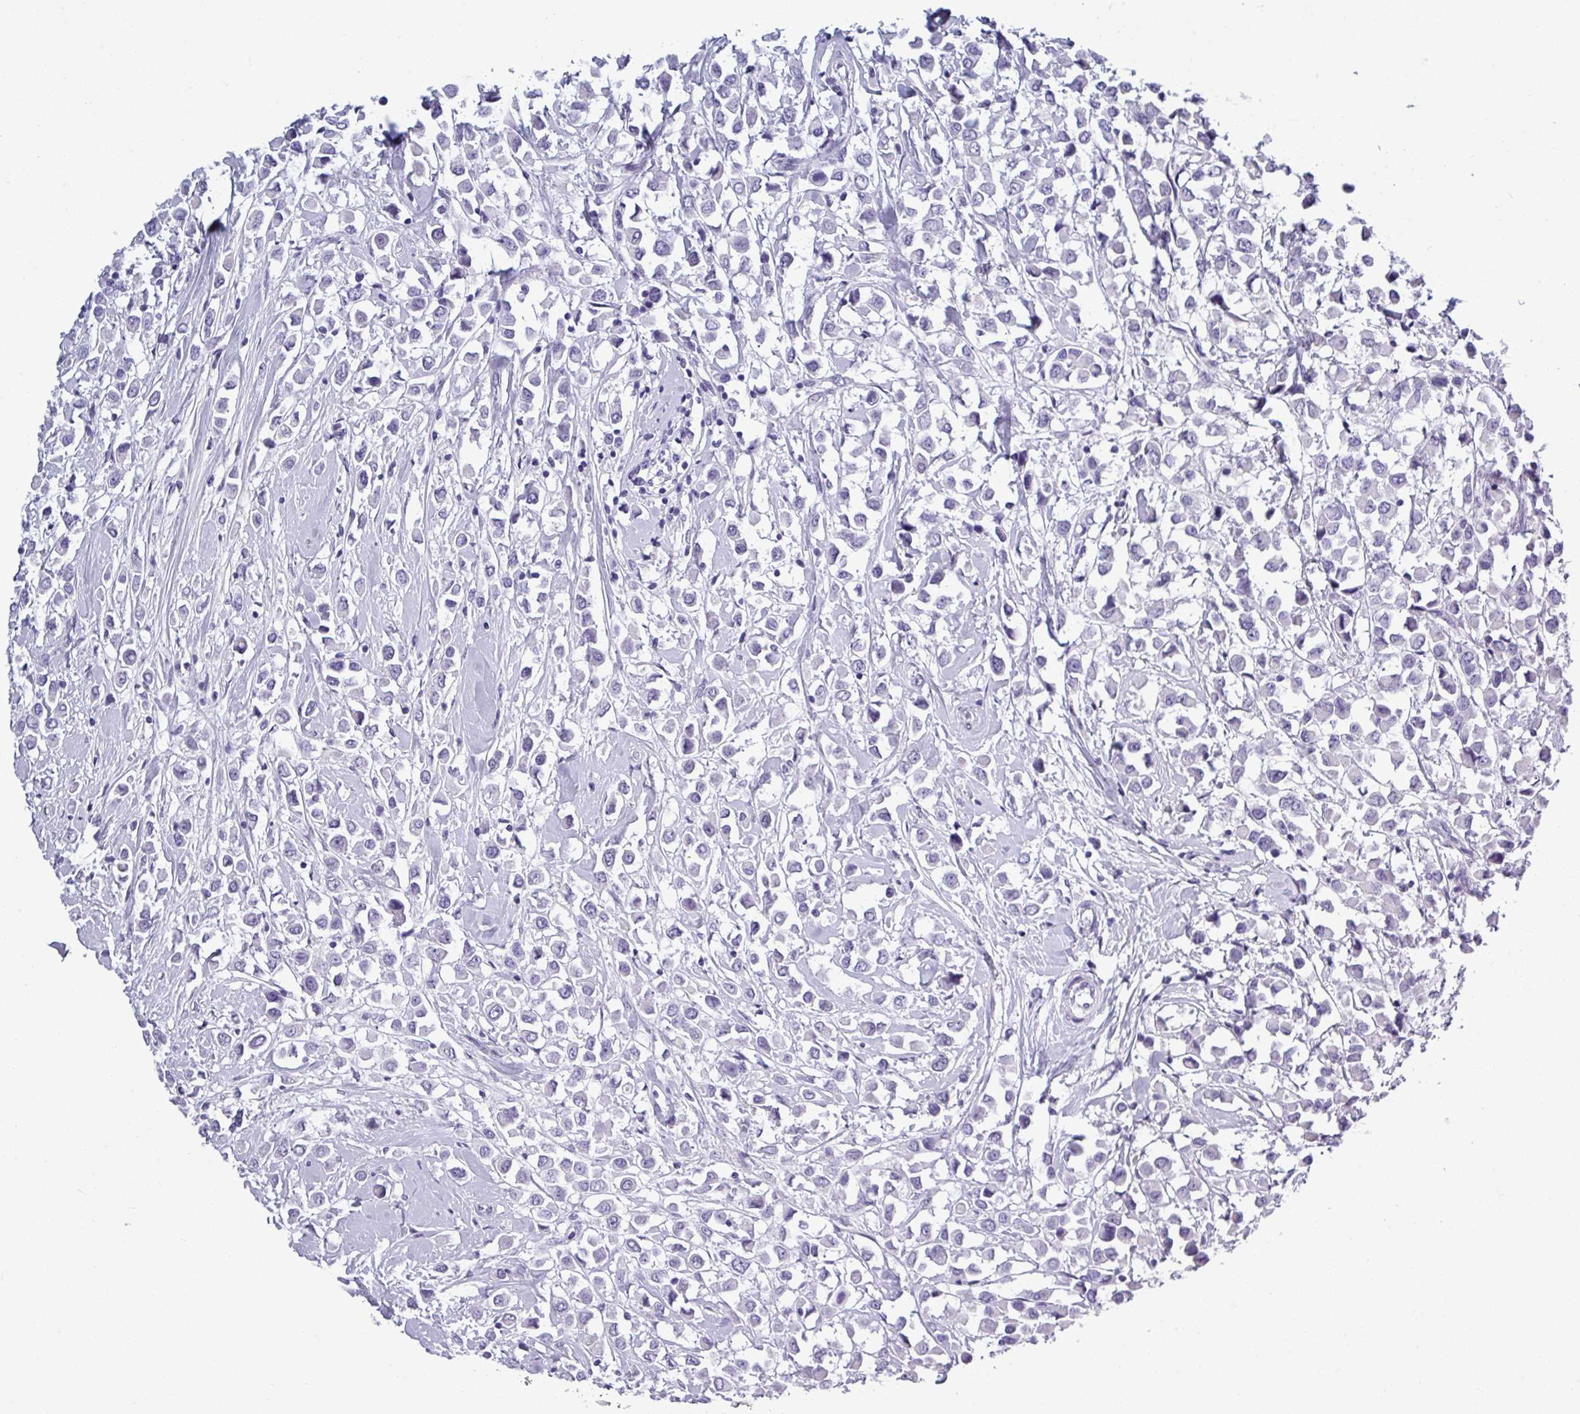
{"staining": {"intensity": "negative", "quantity": "none", "location": "none"}, "tissue": "breast cancer", "cell_type": "Tumor cells", "image_type": "cancer", "snomed": [{"axis": "morphology", "description": "Duct carcinoma"}, {"axis": "topography", "description": "Breast"}], "caption": "Tumor cells are negative for brown protein staining in breast cancer (invasive ductal carcinoma).", "gene": "SRGAP1", "patient": {"sex": "female", "age": 87}}